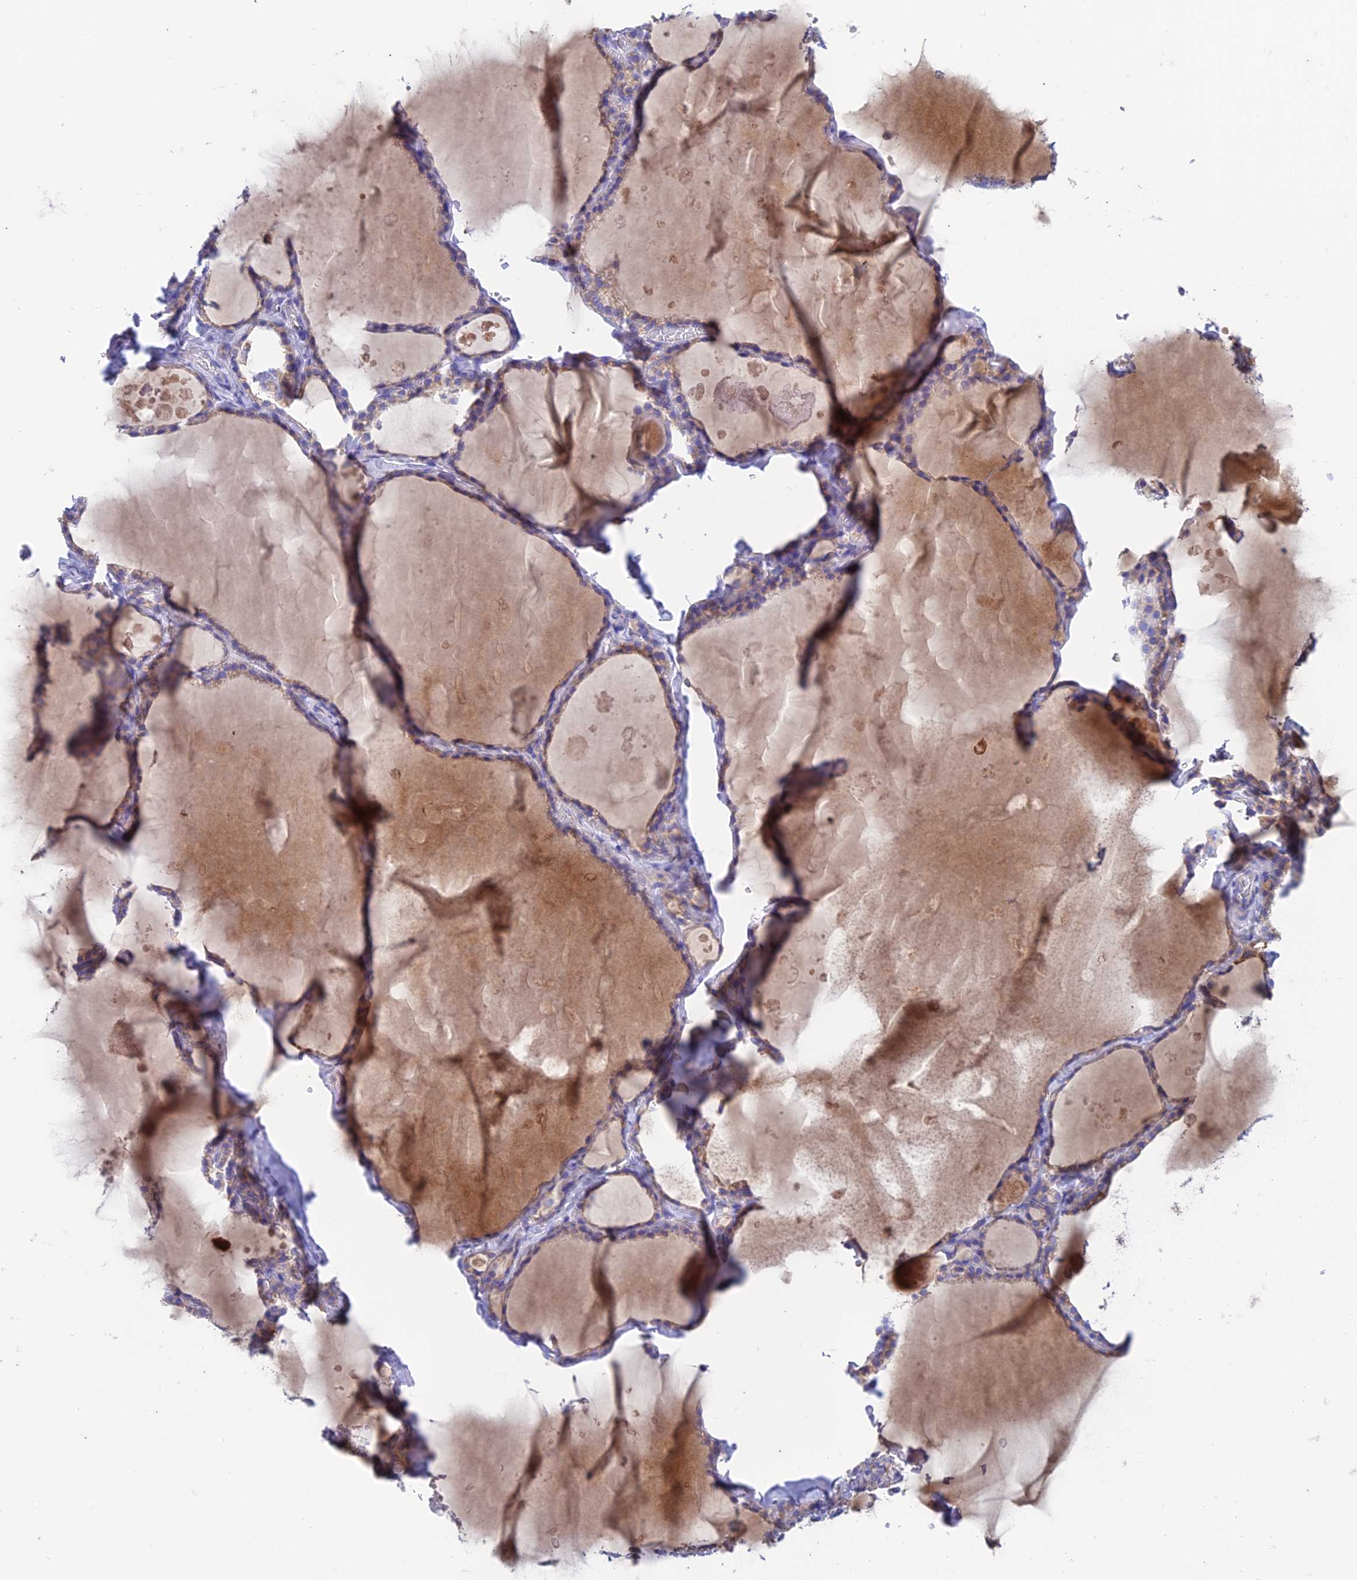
{"staining": {"intensity": "weak", "quantity": "25%-75%", "location": "cytoplasmic/membranous"}, "tissue": "thyroid gland", "cell_type": "Glandular cells", "image_type": "normal", "snomed": [{"axis": "morphology", "description": "Normal tissue, NOS"}, {"axis": "topography", "description": "Thyroid gland"}], "caption": "Unremarkable thyroid gland reveals weak cytoplasmic/membranous staining in approximately 25%-75% of glandular cells, visualized by immunohistochemistry. (DAB (3,3'-diaminobenzidine) = brown stain, brightfield microscopy at high magnification).", "gene": "ZNF181", "patient": {"sex": "male", "age": 56}}